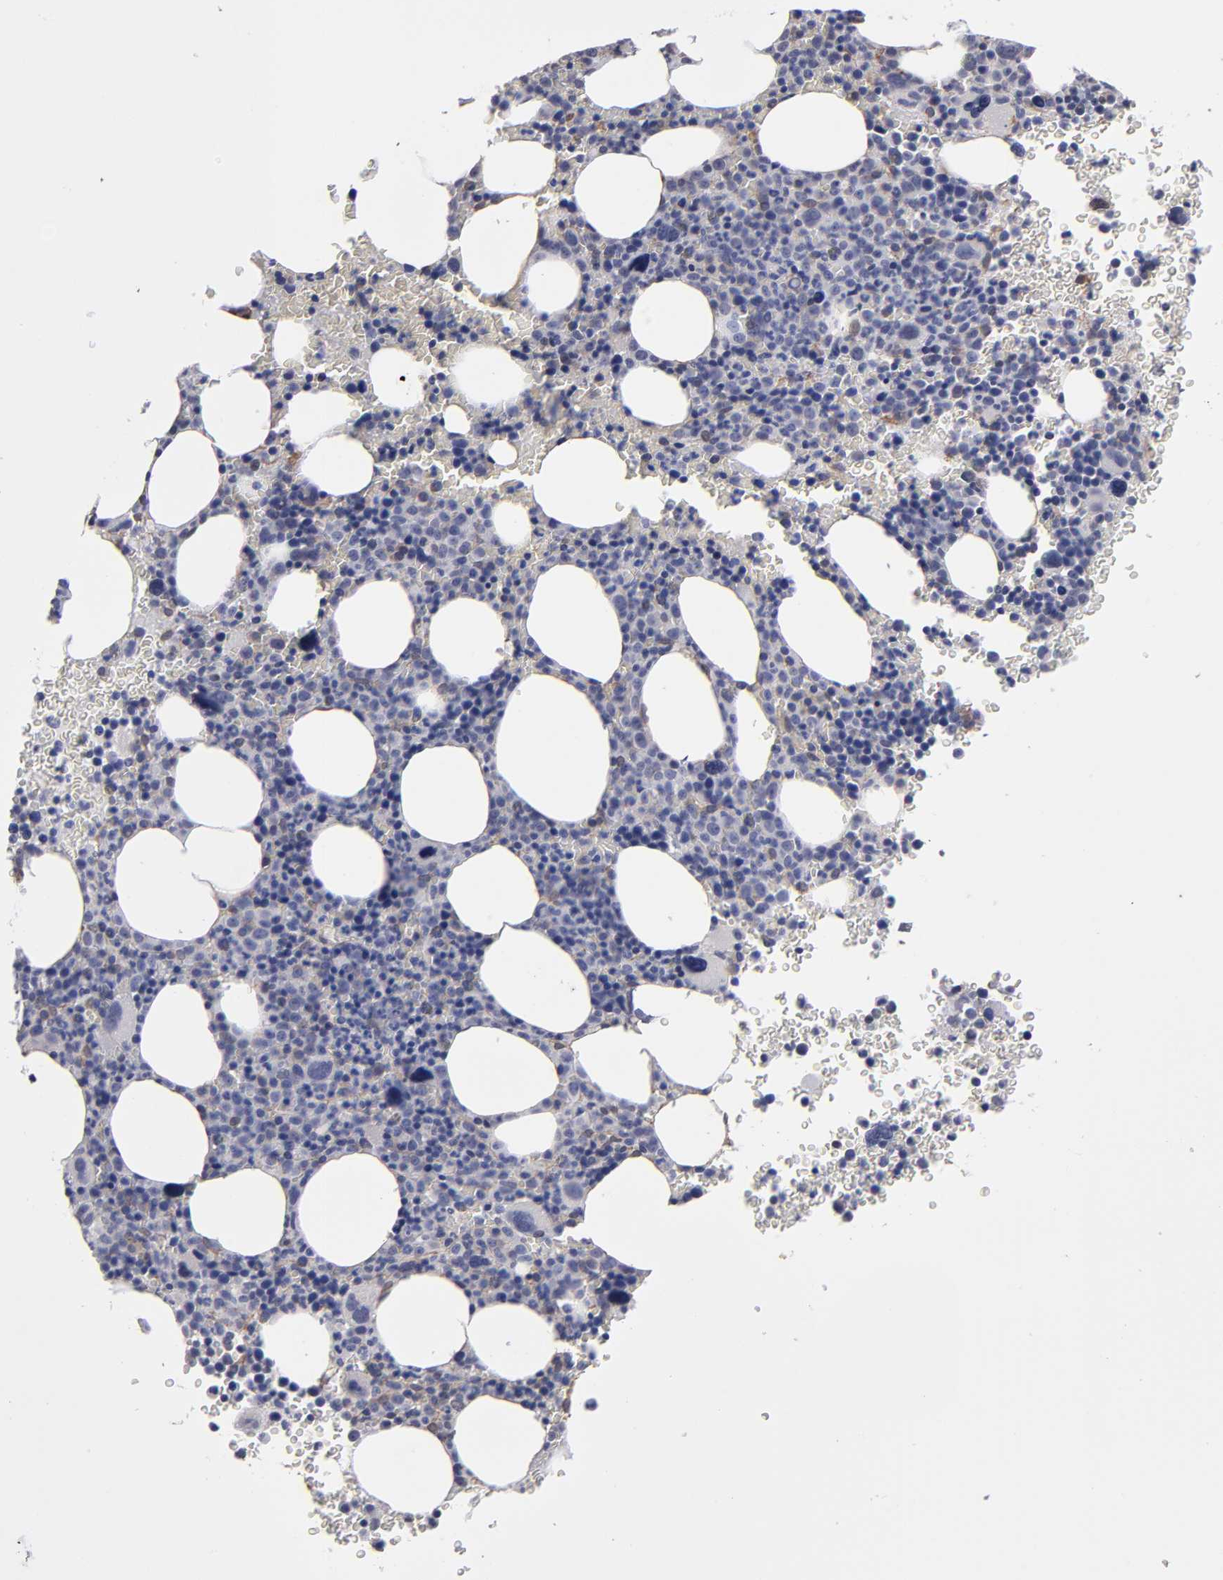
{"staining": {"intensity": "negative", "quantity": "none", "location": "none"}, "tissue": "bone marrow", "cell_type": "Hematopoietic cells", "image_type": "normal", "snomed": [{"axis": "morphology", "description": "Normal tissue, NOS"}, {"axis": "topography", "description": "Bone marrow"}], "caption": "Hematopoietic cells show no significant positivity in unremarkable bone marrow.", "gene": "NDRG2", "patient": {"sex": "male", "age": 68}}